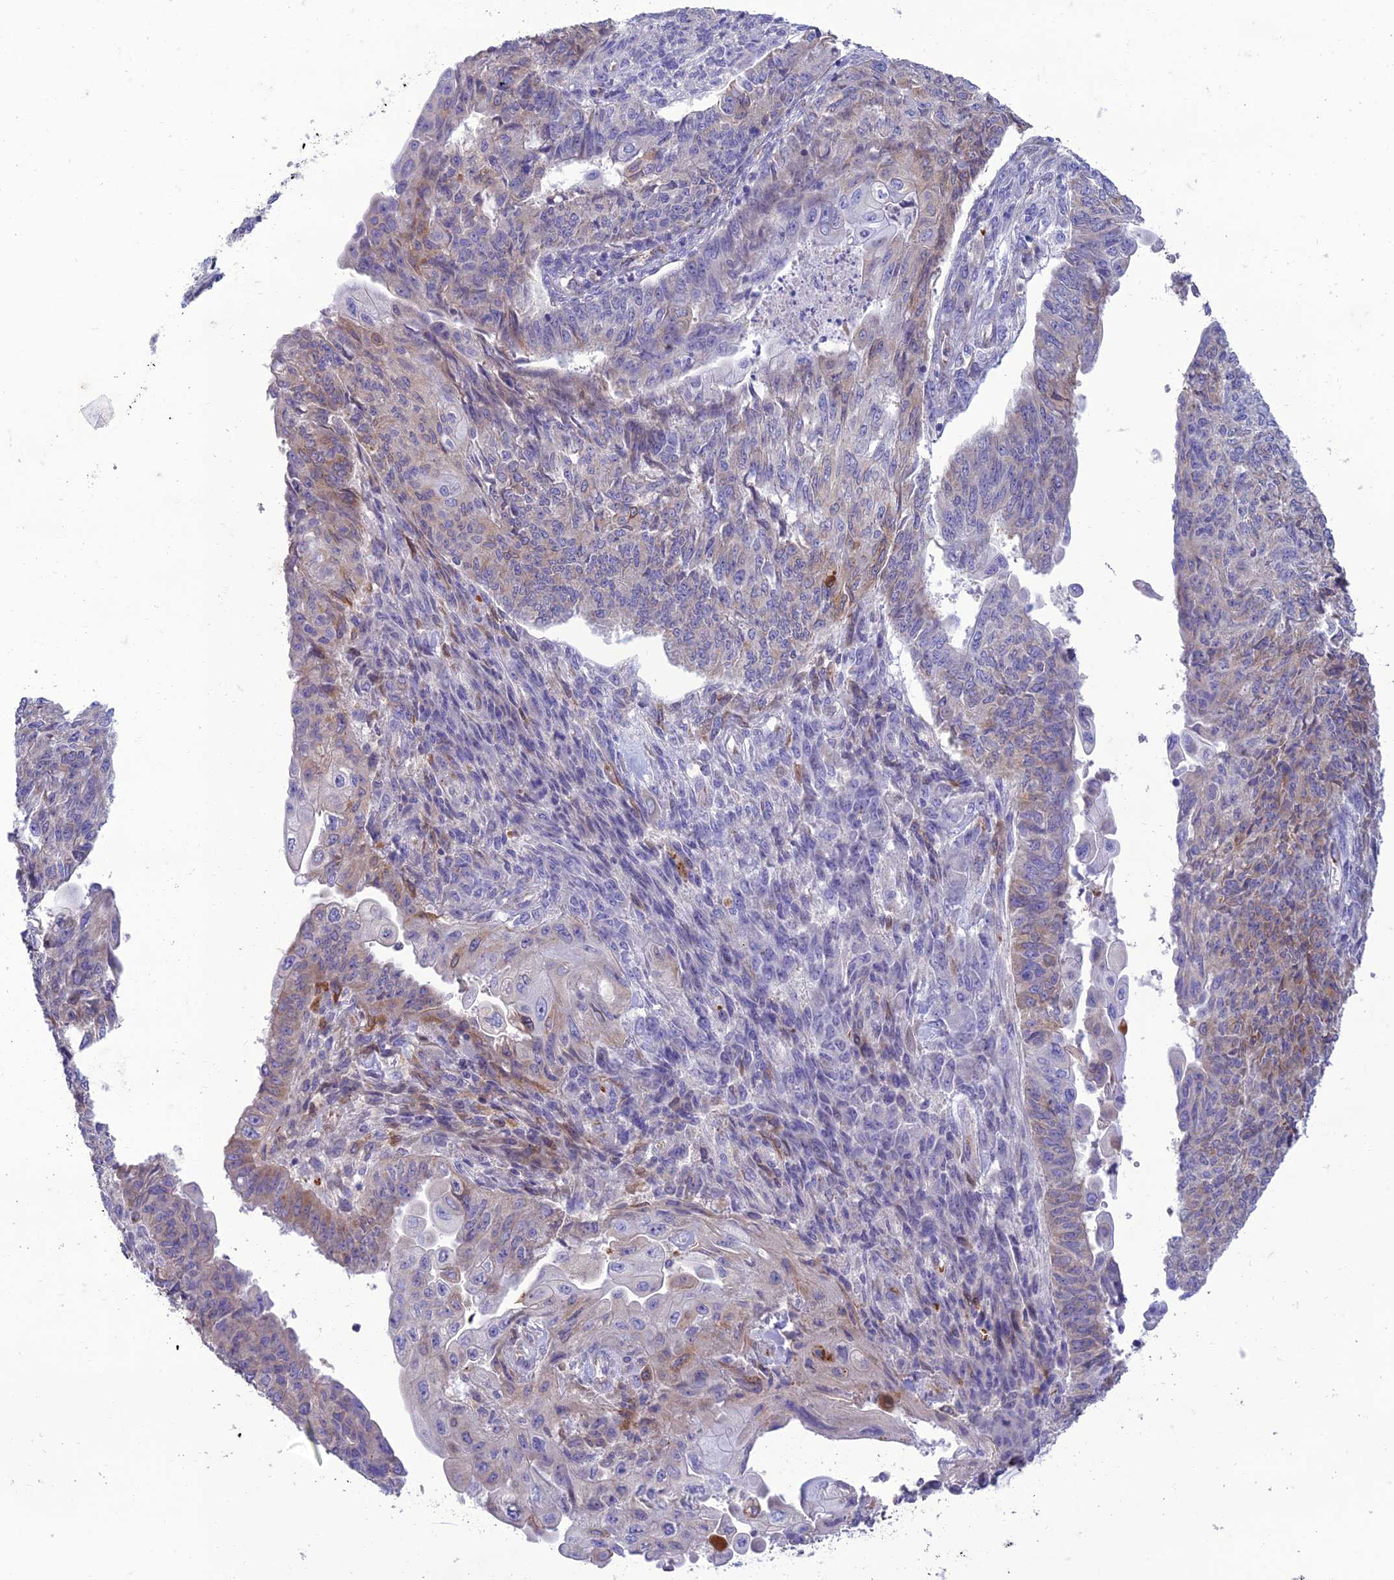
{"staining": {"intensity": "weak", "quantity": "<25%", "location": "cytoplasmic/membranous"}, "tissue": "endometrial cancer", "cell_type": "Tumor cells", "image_type": "cancer", "snomed": [{"axis": "morphology", "description": "Adenocarcinoma, NOS"}, {"axis": "topography", "description": "Endometrium"}], "caption": "DAB immunohistochemical staining of endometrial cancer displays no significant expression in tumor cells.", "gene": "SEL1L3", "patient": {"sex": "female", "age": 32}}